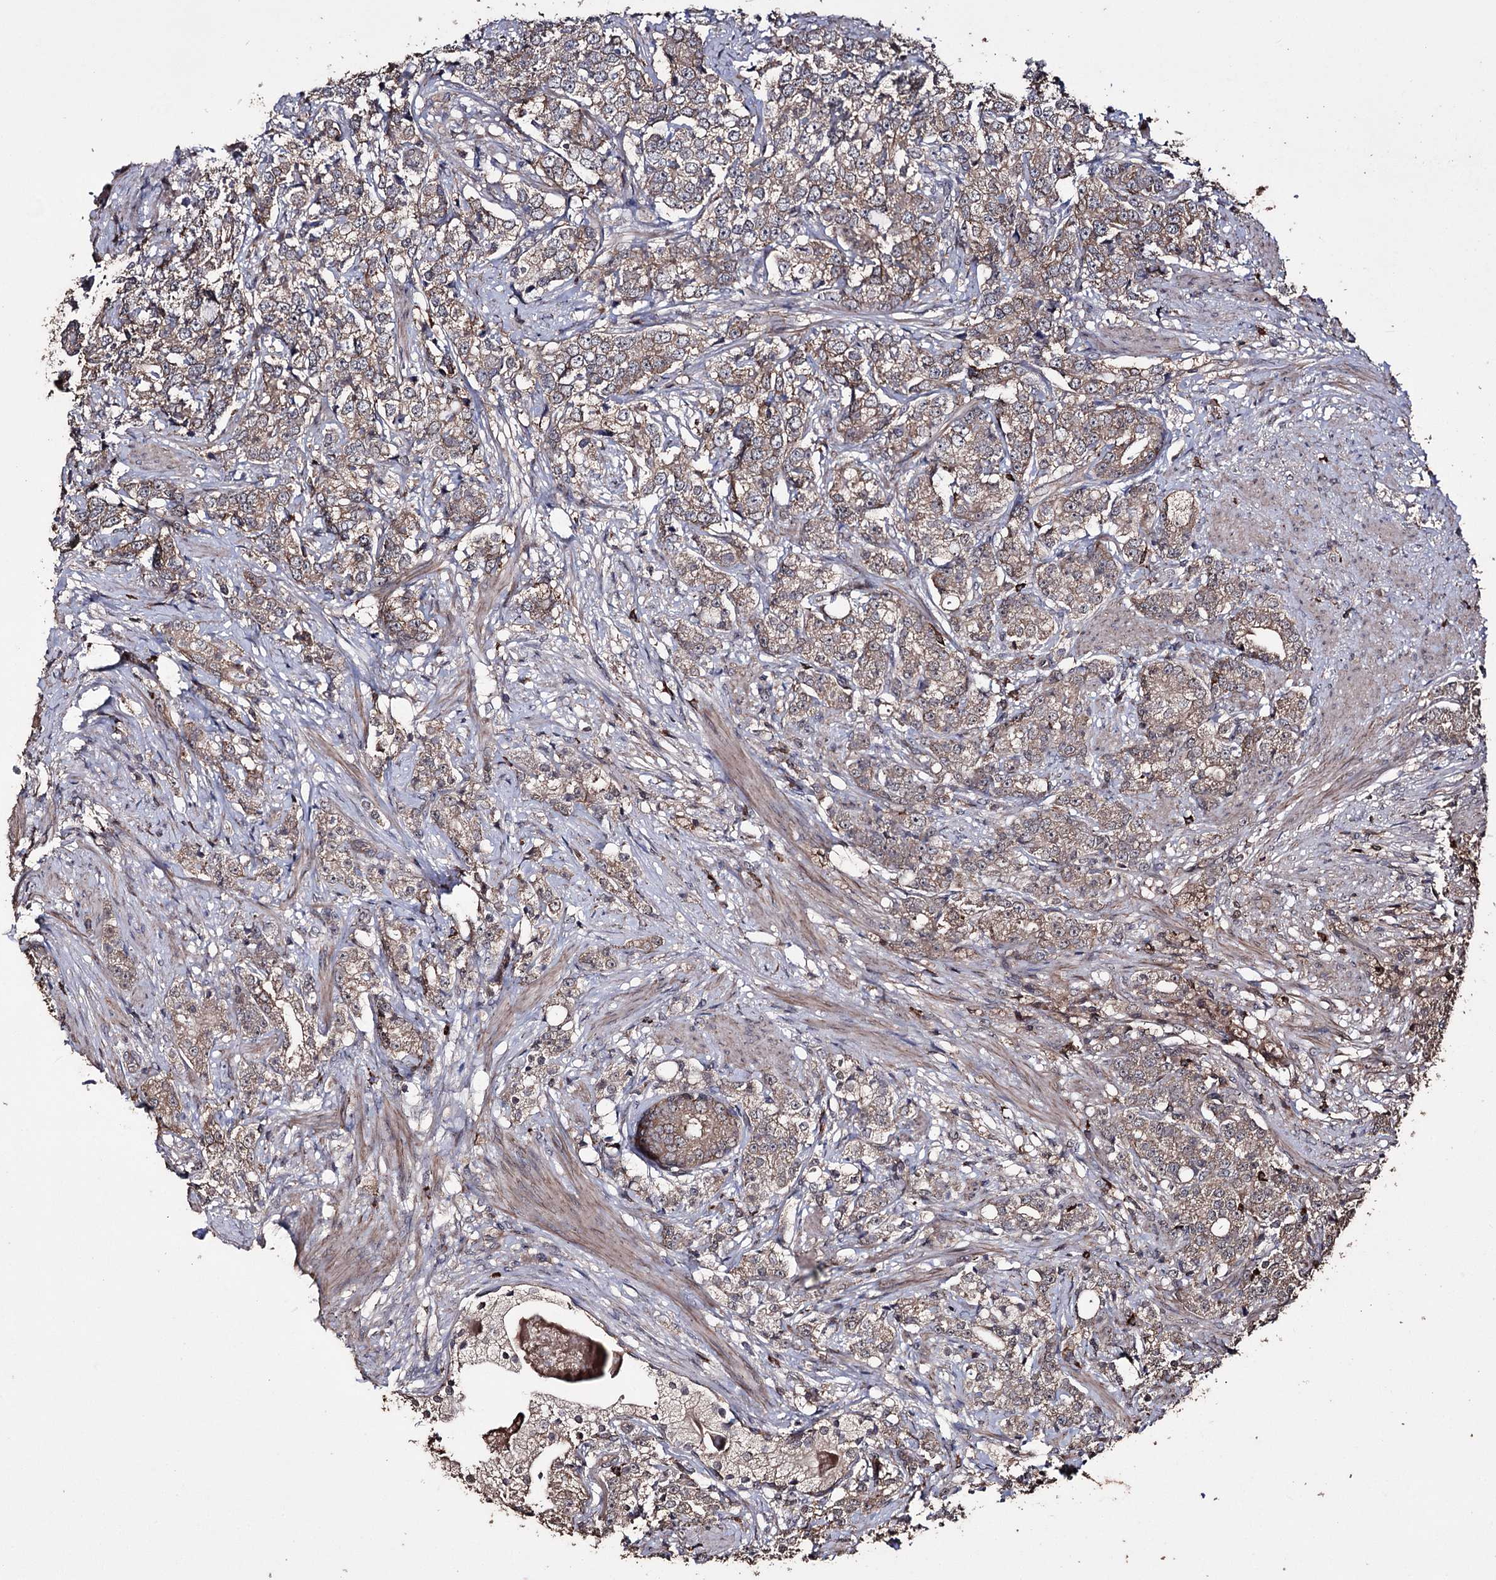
{"staining": {"intensity": "weak", "quantity": ">75%", "location": "cytoplasmic/membranous"}, "tissue": "prostate cancer", "cell_type": "Tumor cells", "image_type": "cancer", "snomed": [{"axis": "morphology", "description": "Adenocarcinoma, High grade"}, {"axis": "topography", "description": "Prostate"}], "caption": "Prostate cancer stained for a protein shows weak cytoplasmic/membranous positivity in tumor cells. The protein of interest is stained brown, and the nuclei are stained in blue (DAB (3,3'-diaminobenzidine) IHC with brightfield microscopy, high magnification).", "gene": "ZNF662", "patient": {"sex": "male", "age": 69}}